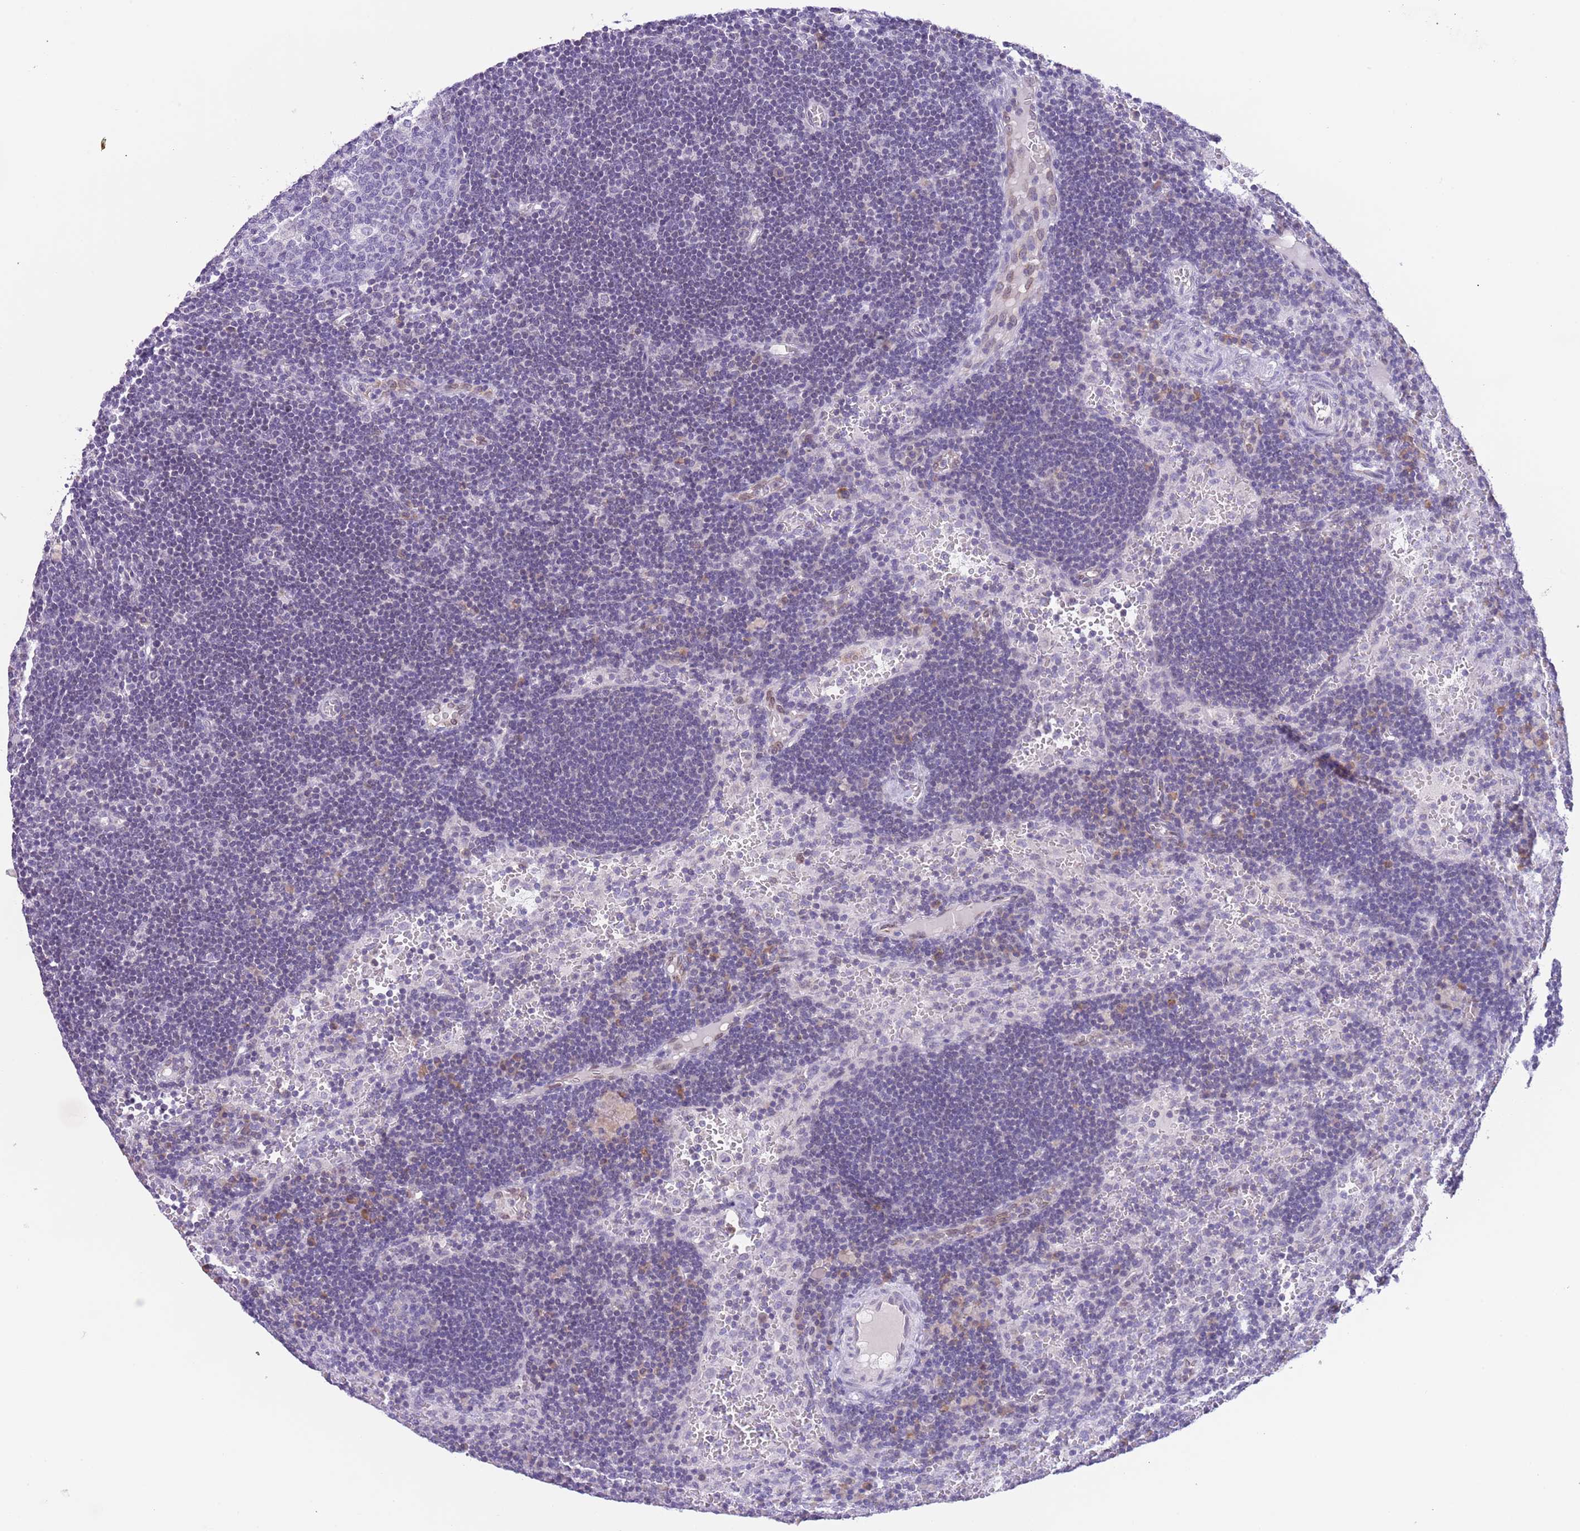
{"staining": {"intensity": "negative", "quantity": "none", "location": "none"}, "tissue": "lymph node", "cell_type": "Germinal center cells", "image_type": "normal", "snomed": [{"axis": "morphology", "description": "Normal tissue, NOS"}, {"axis": "topography", "description": "Lymph node"}], "caption": "The image shows no significant positivity in germinal center cells of lymph node. (DAB IHC visualized using brightfield microscopy, high magnification).", "gene": "EBPL", "patient": {"sex": "male", "age": 62}}